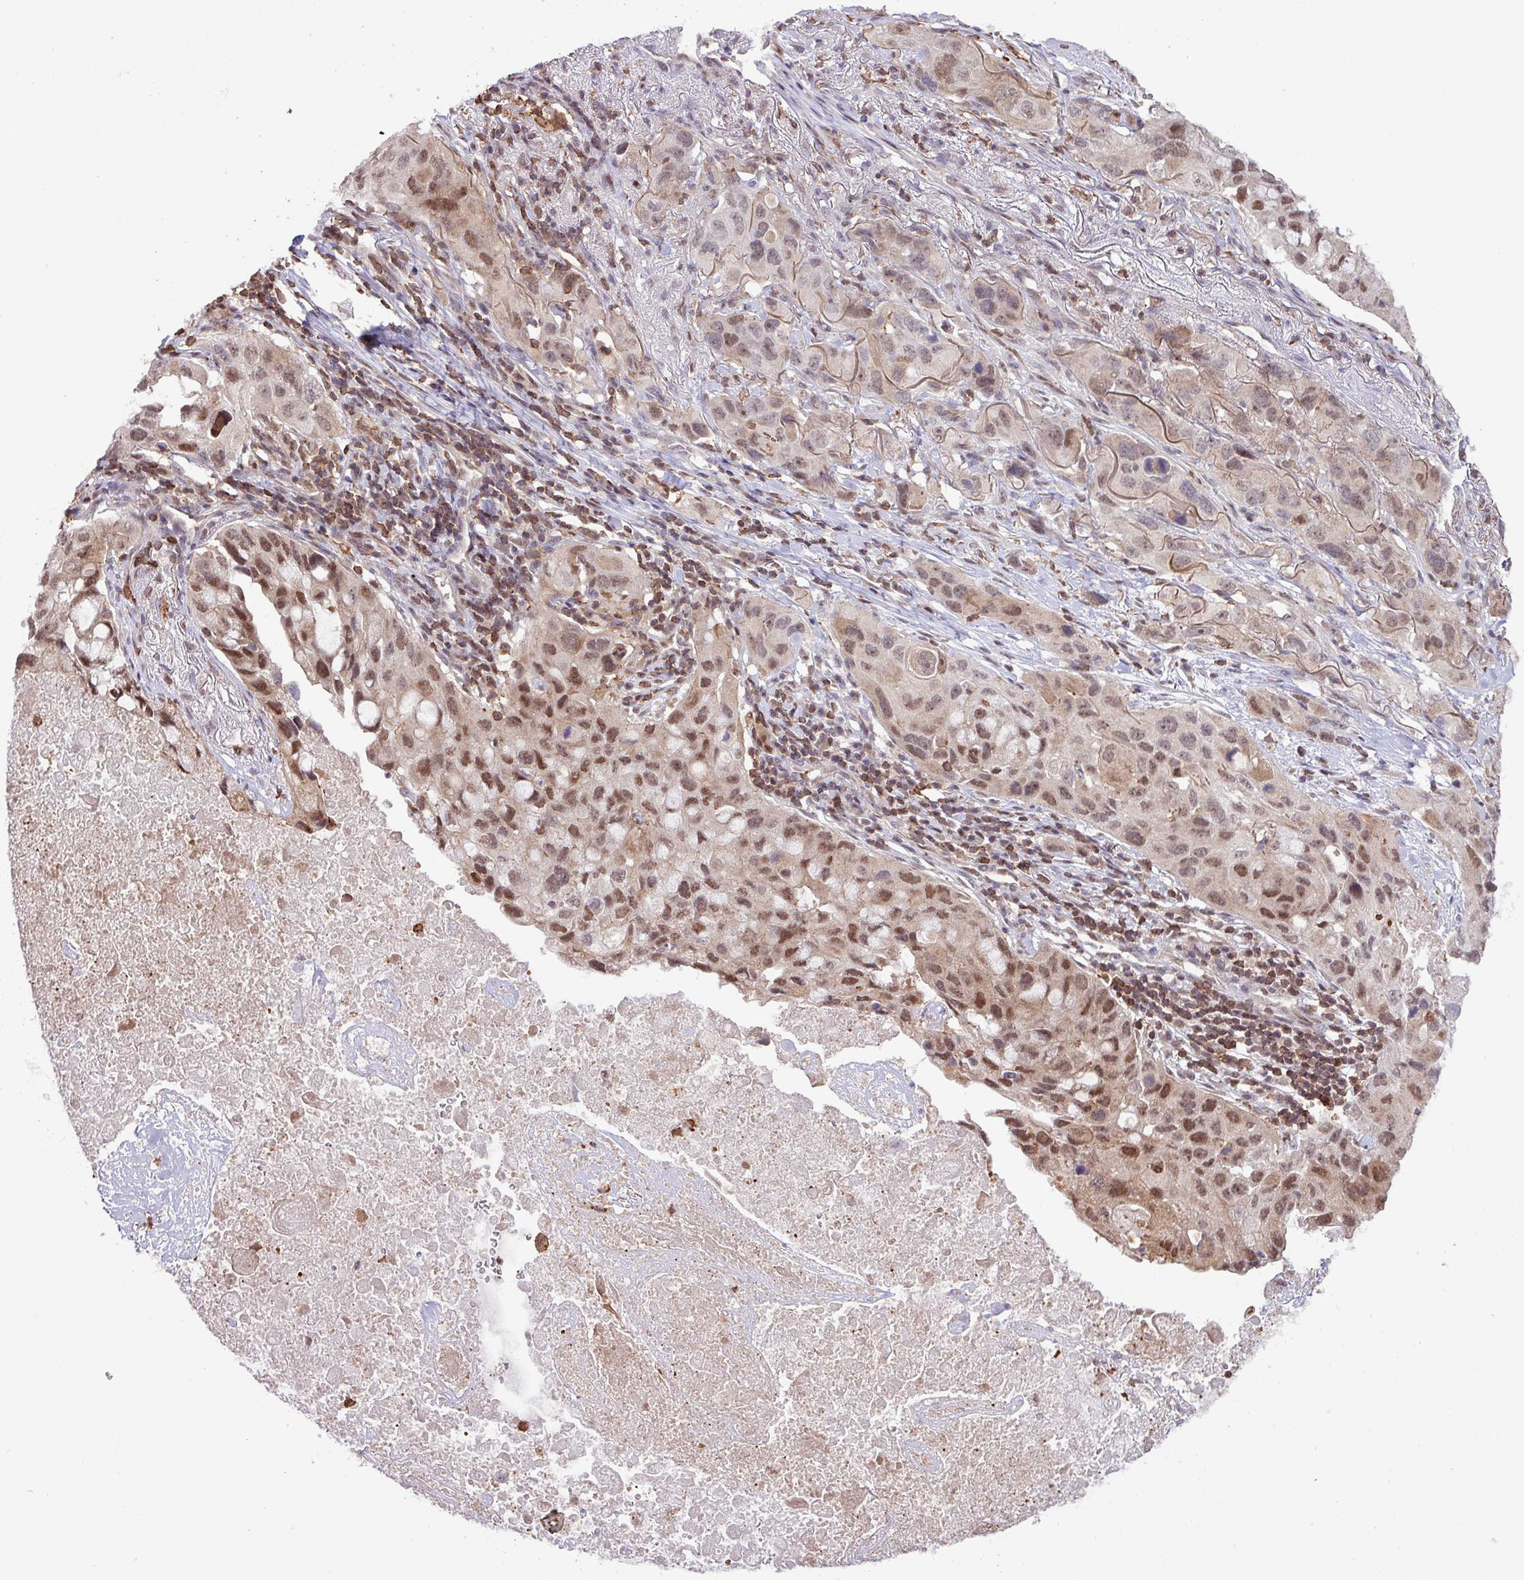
{"staining": {"intensity": "moderate", "quantity": ">75%", "location": "nuclear"}, "tissue": "lung cancer", "cell_type": "Tumor cells", "image_type": "cancer", "snomed": [{"axis": "morphology", "description": "Squamous cell carcinoma, NOS"}, {"axis": "topography", "description": "Lung"}], "caption": "The photomicrograph displays a brown stain indicating the presence of a protein in the nuclear of tumor cells in lung squamous cell carcinoma.", "gene": "GON7", "patient": {"sex": "female", "age": 73}}